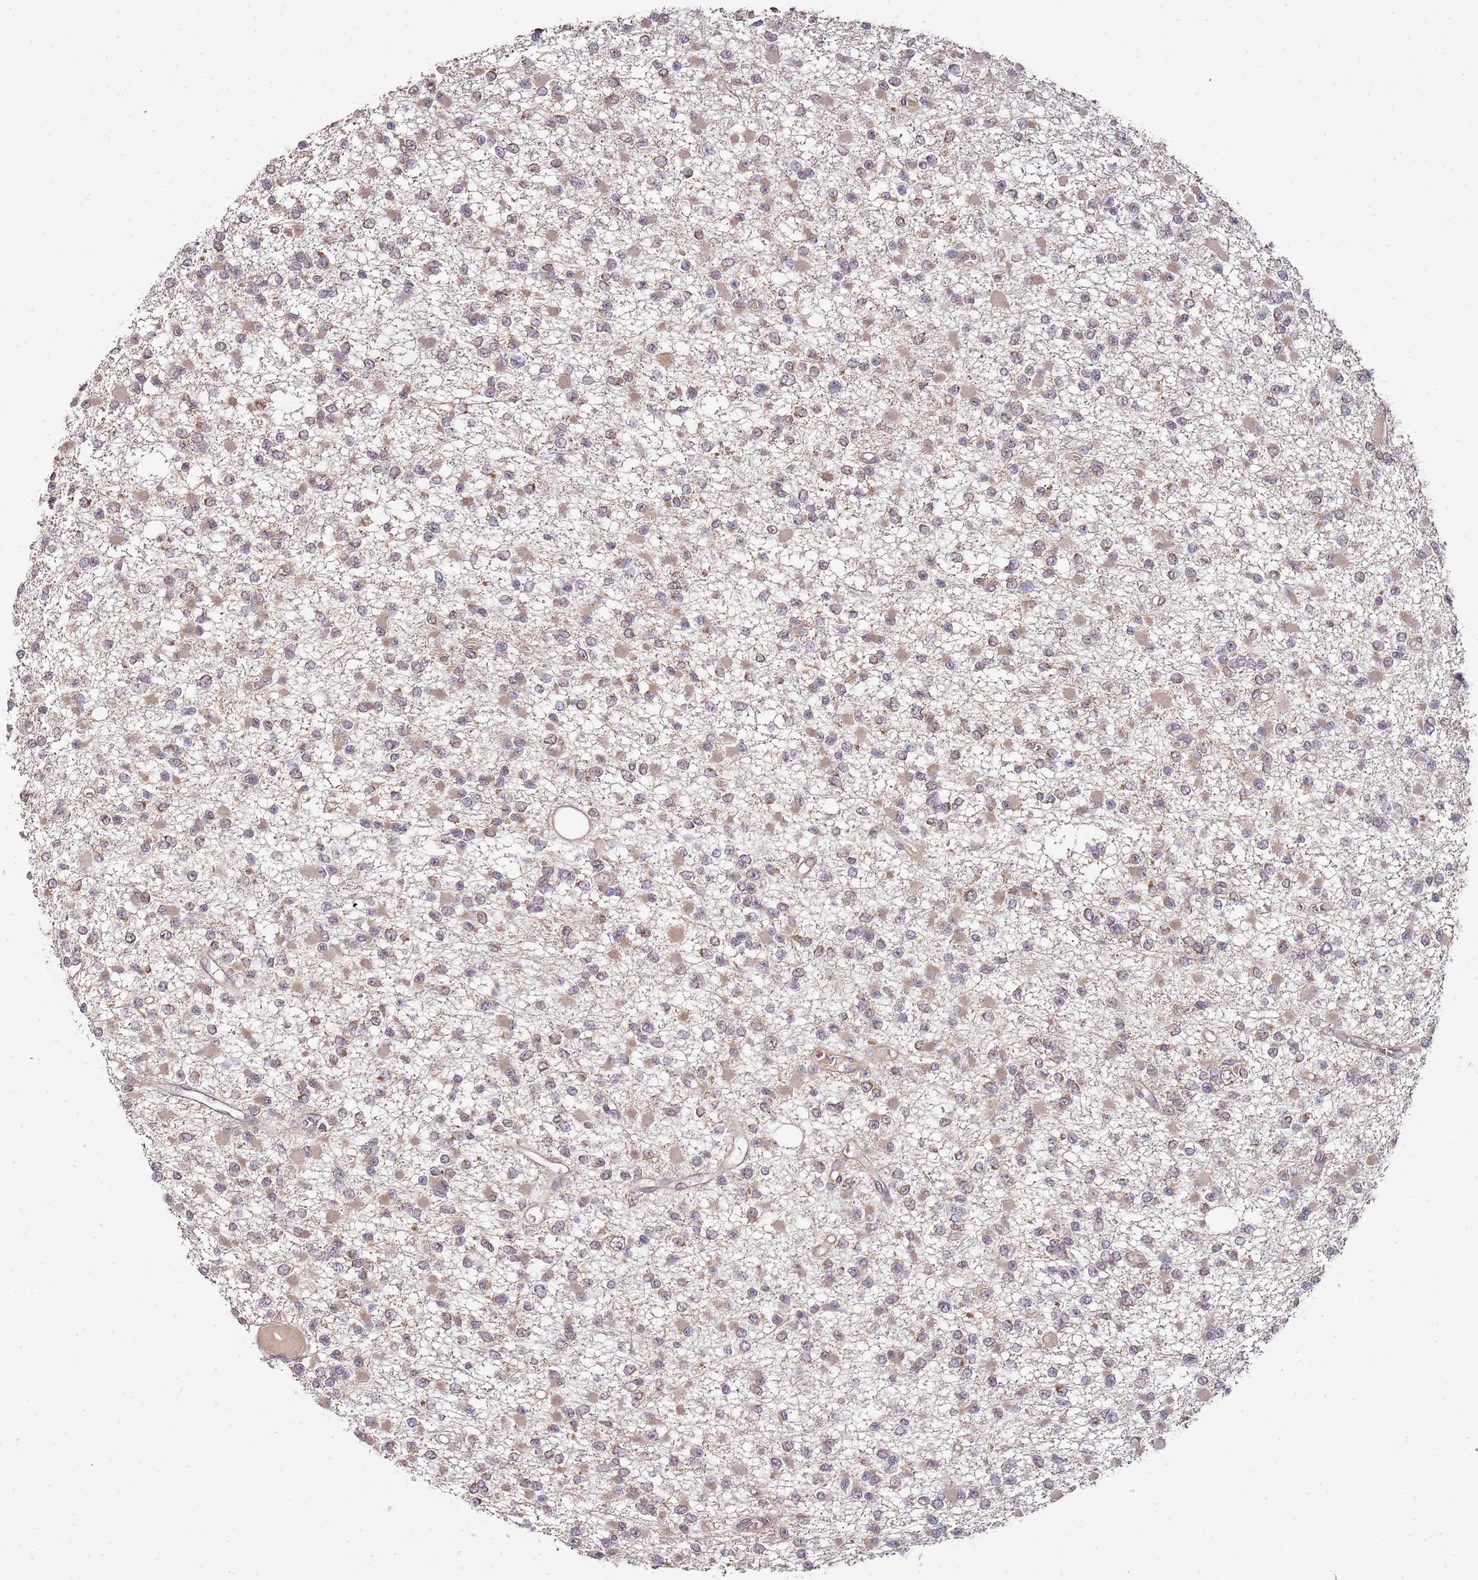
{"staining": {"intensity": "moderate", "quantity": "25%-75%", "location": "cytoplasmic/membranous"}, "tissue": "glioma", "cell_type": "Tumor cells", "image_type": "cancer", "snomed": [{"axis": "morphology", "description": "Glioma, malignant, Low grade"}, {"axis": "topography", "description": "Brain"}], "caption": "High-power microscopy captured an immunohistochemistry micrograph of malignant low-grade glioma, revealing moderate cytoplasmic/membranous positivity in about 25%-75% of tumor cells.", "gene": "LIN37", "patient": {"sex": "female", "age": 22}}